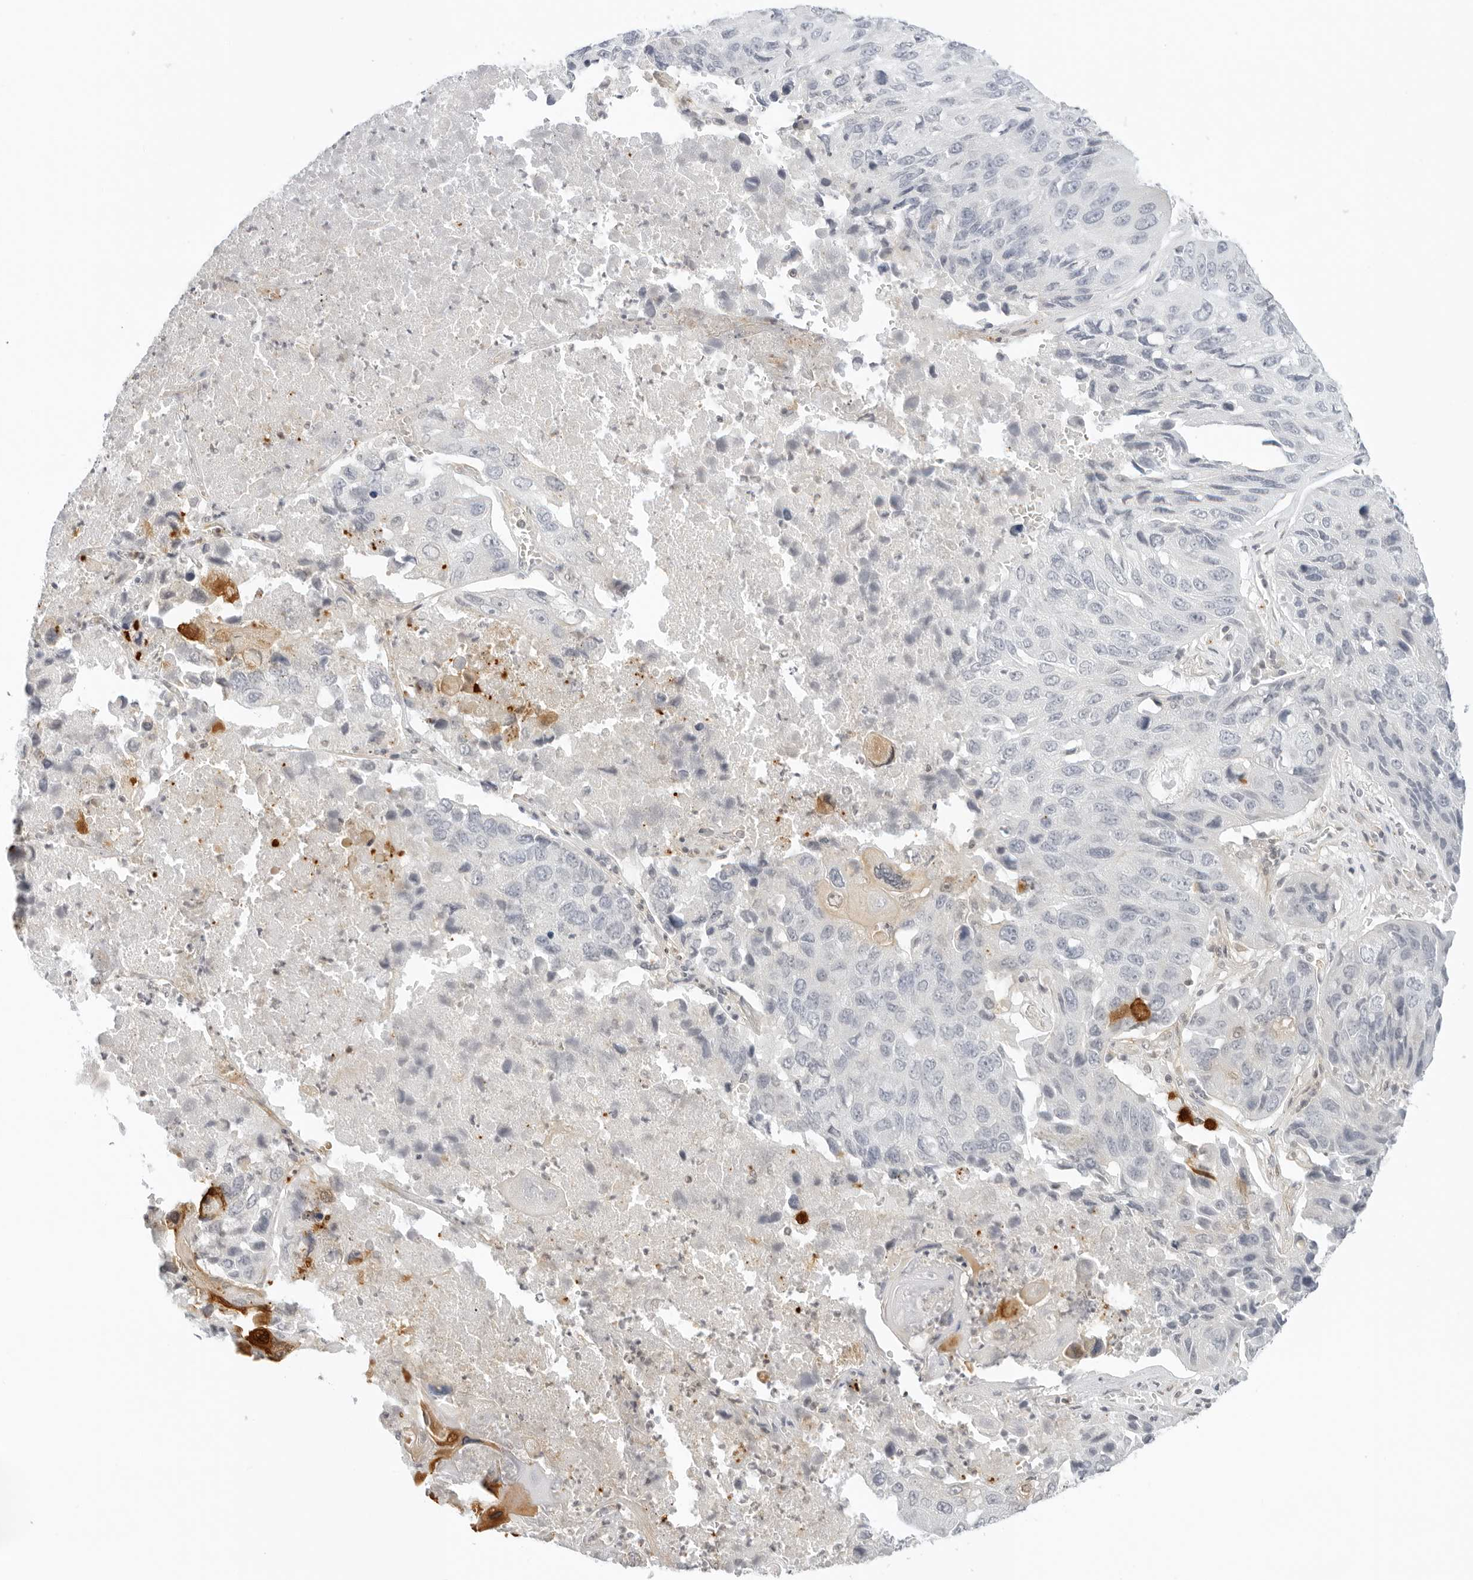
{"staining": {"intensity": "negative", "quantity": "none", "location": "none"}, "tissue": "lung cancer", "cell_type": "Tumor cells", "image_type": "cancer", "snomed": [{"axis": "morphology", "description": "Squamous cell carcinoma, NOS"}, {"axis": "topography", "description": "Lung"}], "caption": "Tumor cells are negative for protein expression in human lung cancer. (DAB (3,3'-diaminobenzidine) immunohistochemistry (IHC) with hematoxylin counter stain).", "gene": "OSCP1", "patient": {"sex": "male", "age": 61}}